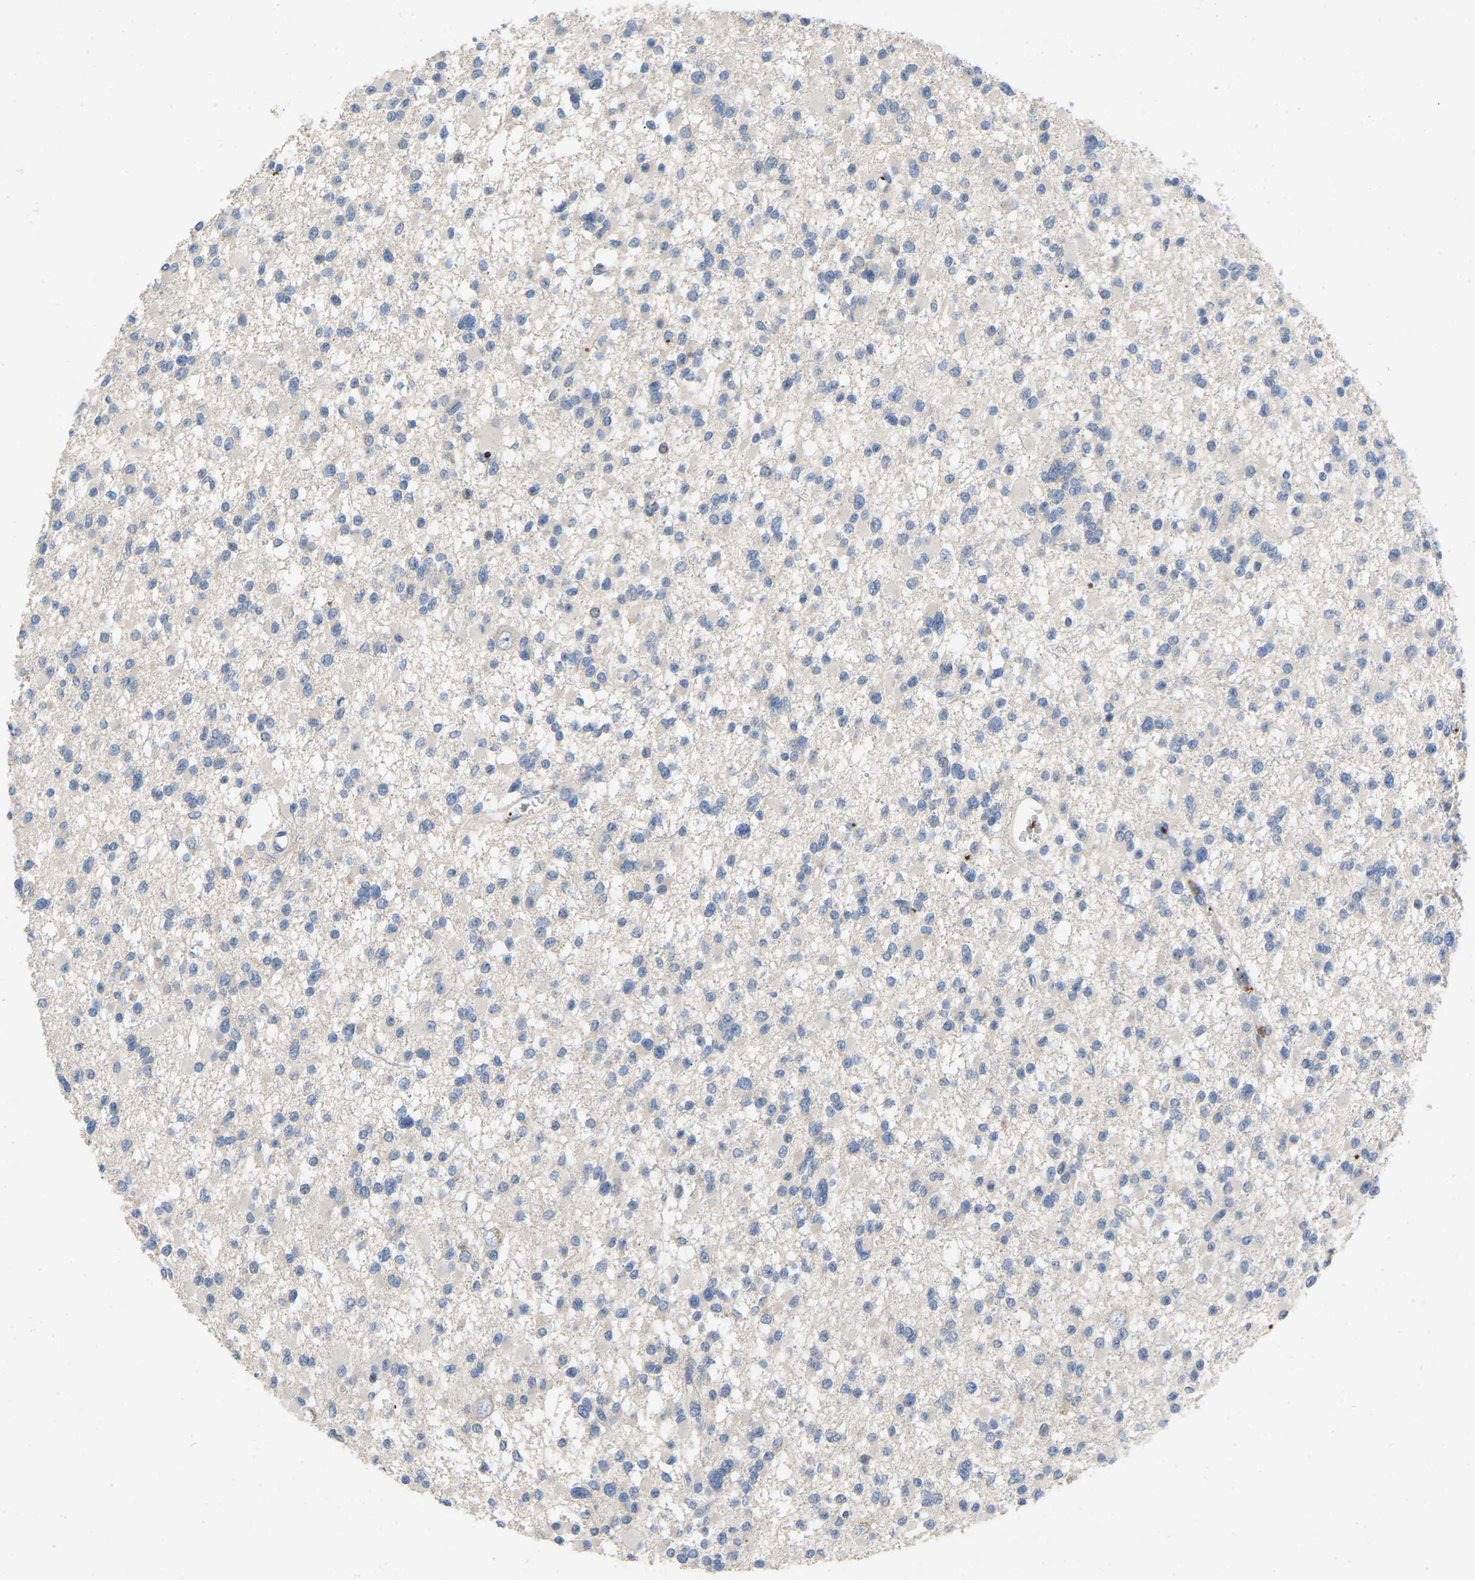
{"staining": {"intensity": "negative", "quantity": "none", "location": "none"}, "tissue": "glioma", "cell_type": "Tumor cells", "image_type": "cancer", "snomed": [{"axis": "morphology", "description": "Glioma, malignant, Low grade"}, {"axis": "topography", "description": "Brain"}], "caption": "A photomicrograph of human malignant glioma (low-grade) is negative for staining in tumor cells.", "gene": "RHEB", "patient": {"sex": "female", "age": 22}}